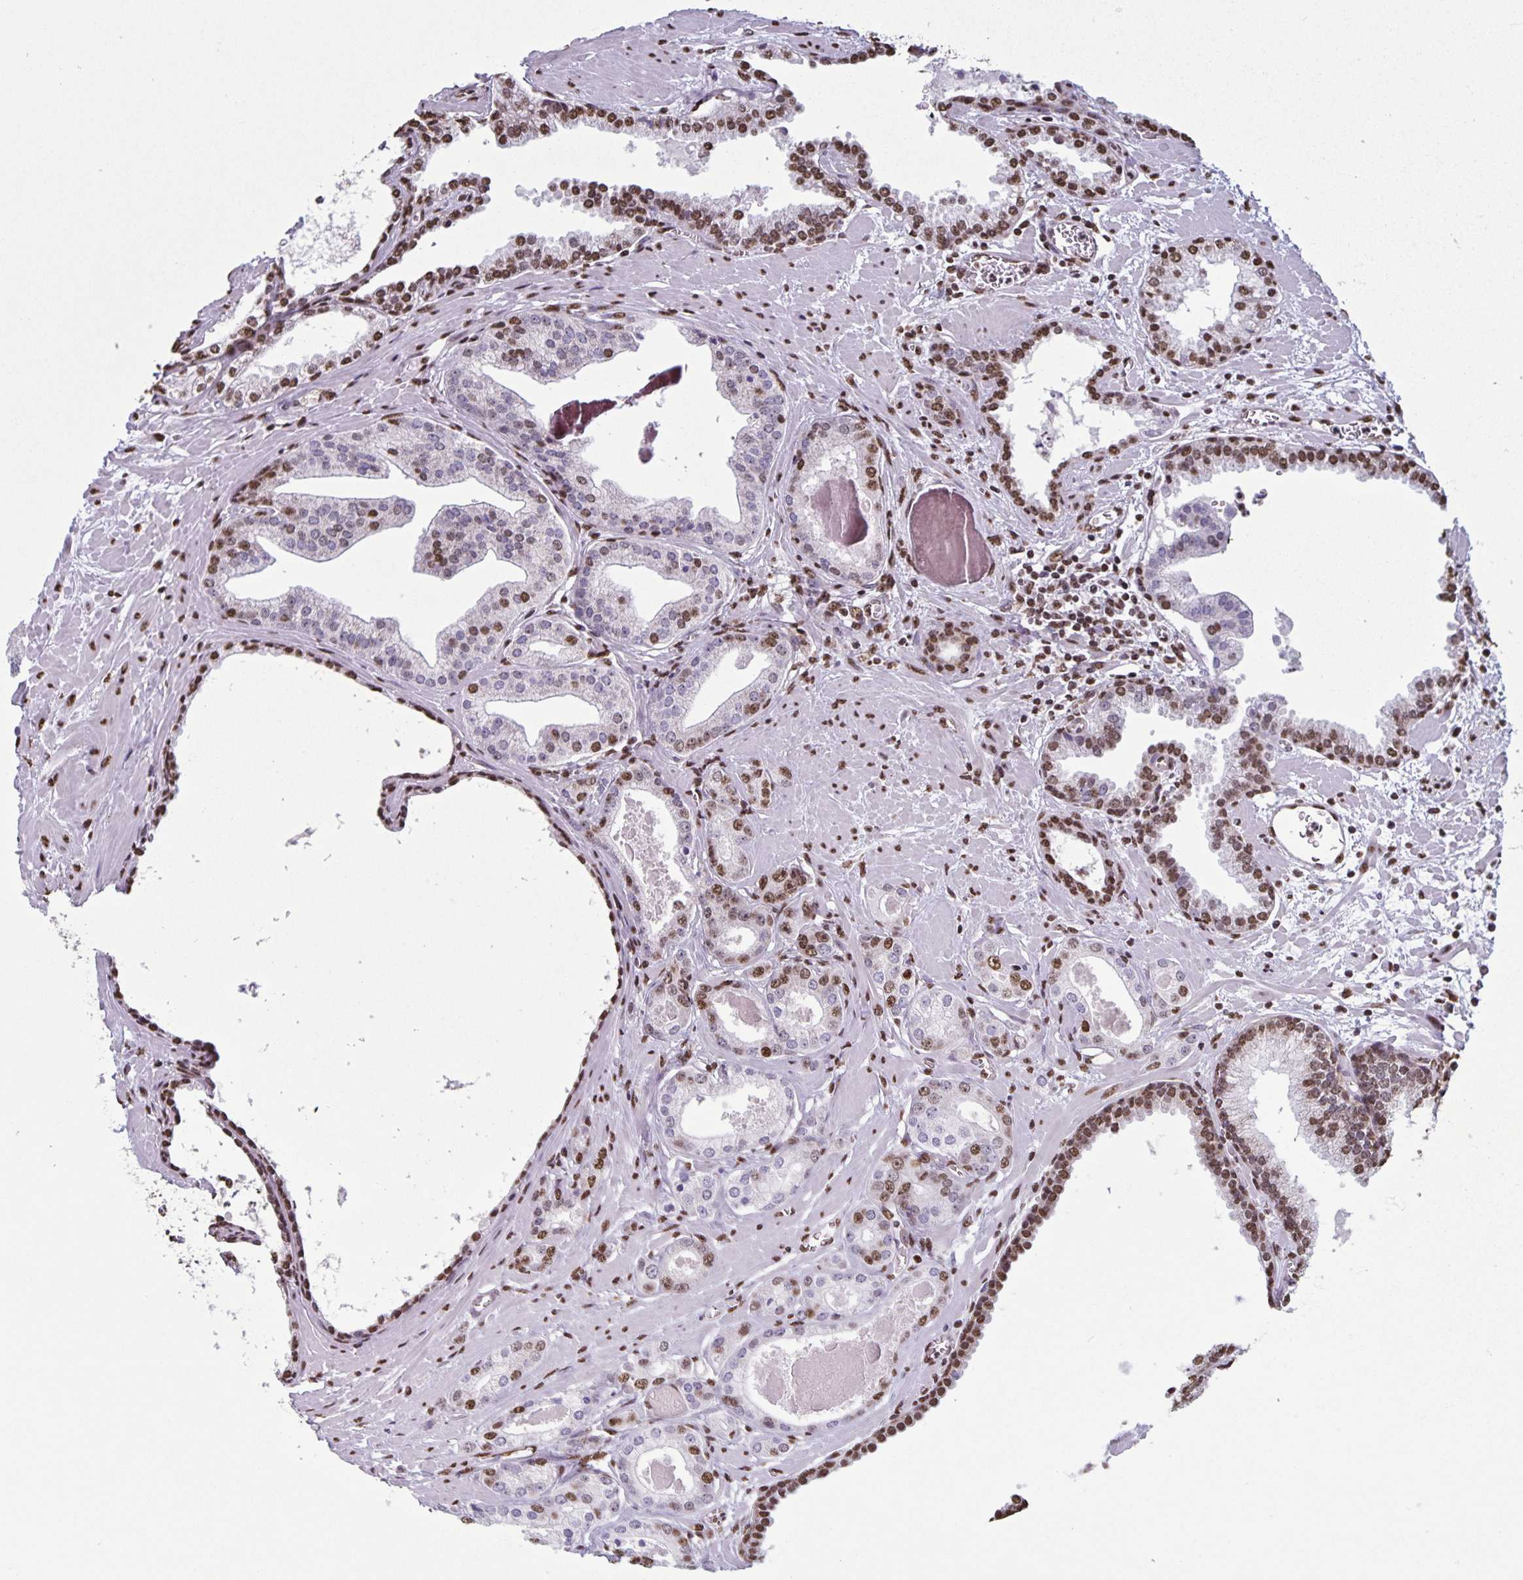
{"staining": {"intensity": "moderate", "quantity": ">75%", "location": "nuclear"}, "tissue": "prostate cancer", "cell_type": "Tumor cells", "image_type": "cancer", "snomed": [{"axis": "morphology", "description": "Adenocarcinoma, Low grade"}, {"axis": "topography", "description": "Prostate"}], "caption": "The image shows staining of prostate cancer (adenocarcinoma (low-grade)), revealing moderate nuclear protein staining (brown color) within tumor cells.", "gene": "DUT", "patient": {"sex": "male", "age": 64}}